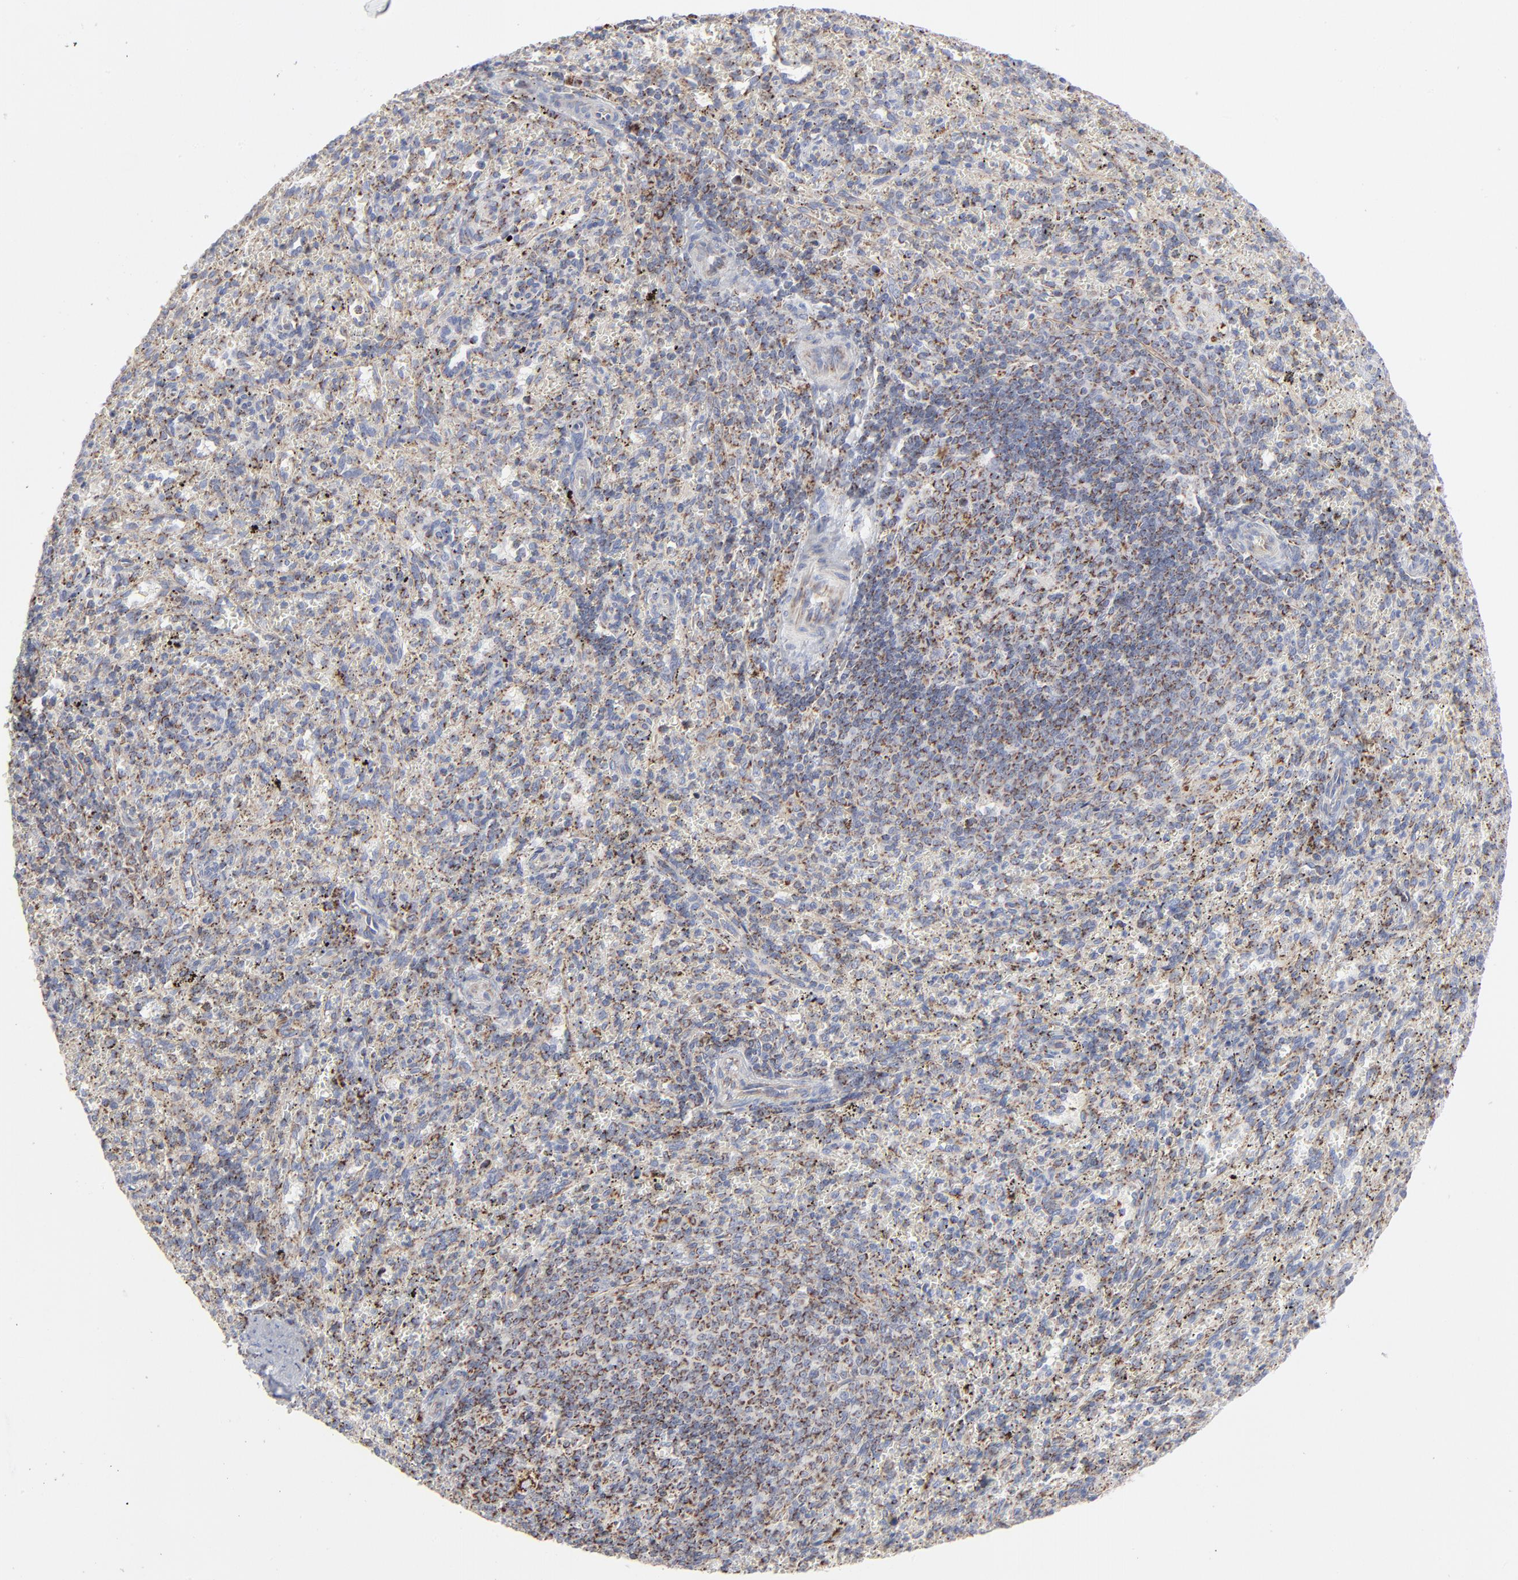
{"staining": {"intensity": "moderate", "quantity": ">75%", "location": "cytoplasmic/membranous"}, "tissue": "spleen", "cell_type": "Cells in red pulp", "image_type": "normal", "snomed": [{"axis": "morphology", "description": "Normal tissue, NOS"}, {"axis": "topography", "description": "Spleen"}], "caption": "Immunohistochemical staining of unremarkable human spleen demonstrates medium levels of moderate cytoplasmic/membranous positivity in approximately >75% of cells in red pulp.", "gene": "ASB3", "patient": {"sex": "female", "age": 10}}